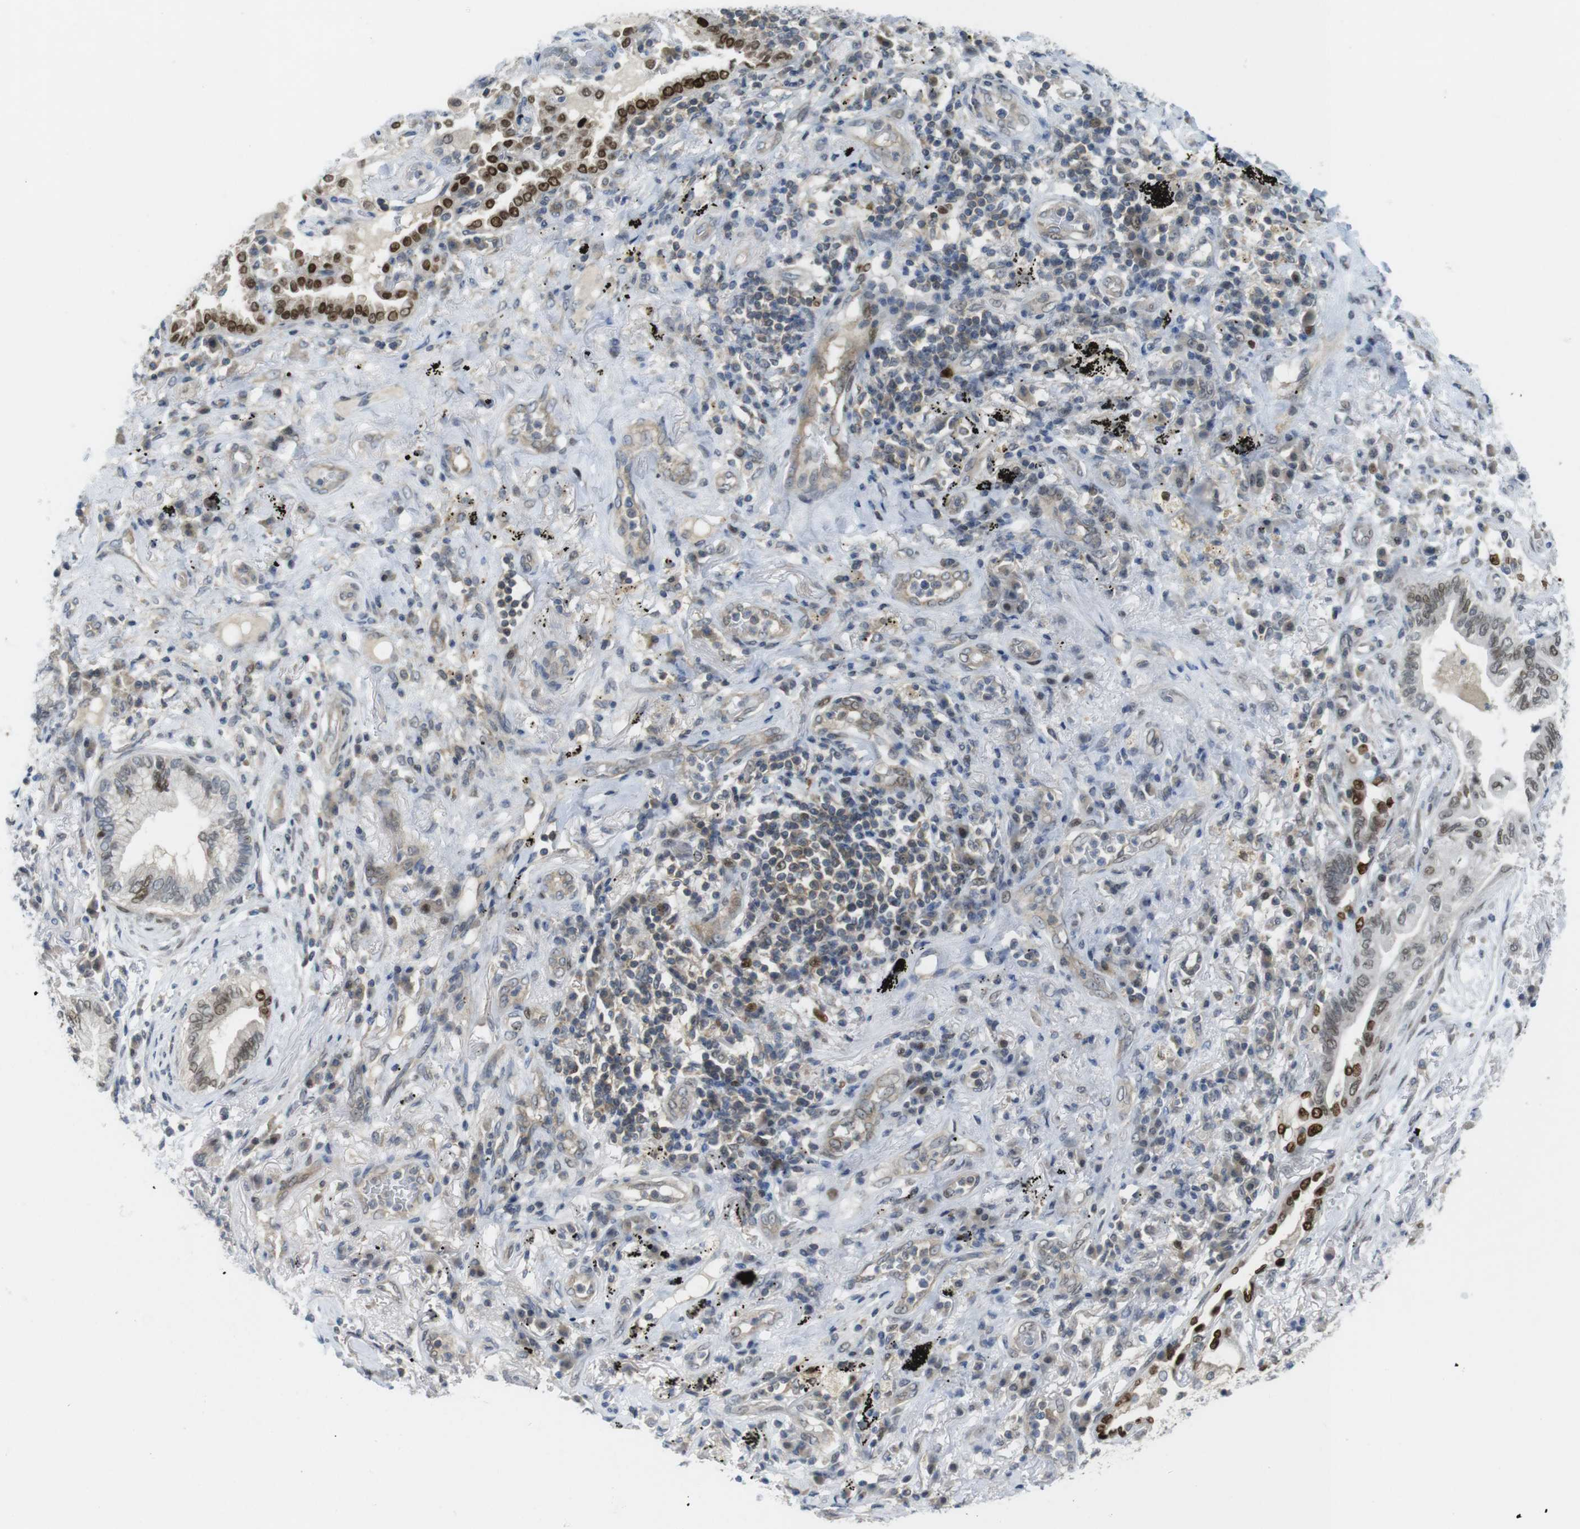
{"staining": {"intensity": "strong", "quantity": "<25%", "location": "nuclear"}, "tissue": "lung cancer", "cell_type": "Tumor cells", "image_type": "cancer", "snomed": [{"axis": "morphology", "description": "Normal tissue, NOS"}, {"axis": "morphology", "description": "Adenocarcinoma, NOS"}, {"axis": "topography", "description": "Bronchus"}, {"axis": "topography", "description": "Lung"}], "caption": "Immunohistochemical staining of lung cancer (adenocarcinoma) shows medium levels of strong nuclear protein staining in approximately <25% of tumor cells. (IHC, brightfield microscopy, high magnification).", "gene": "RCC1", "patient": {"sex": "female", "age": 70}}